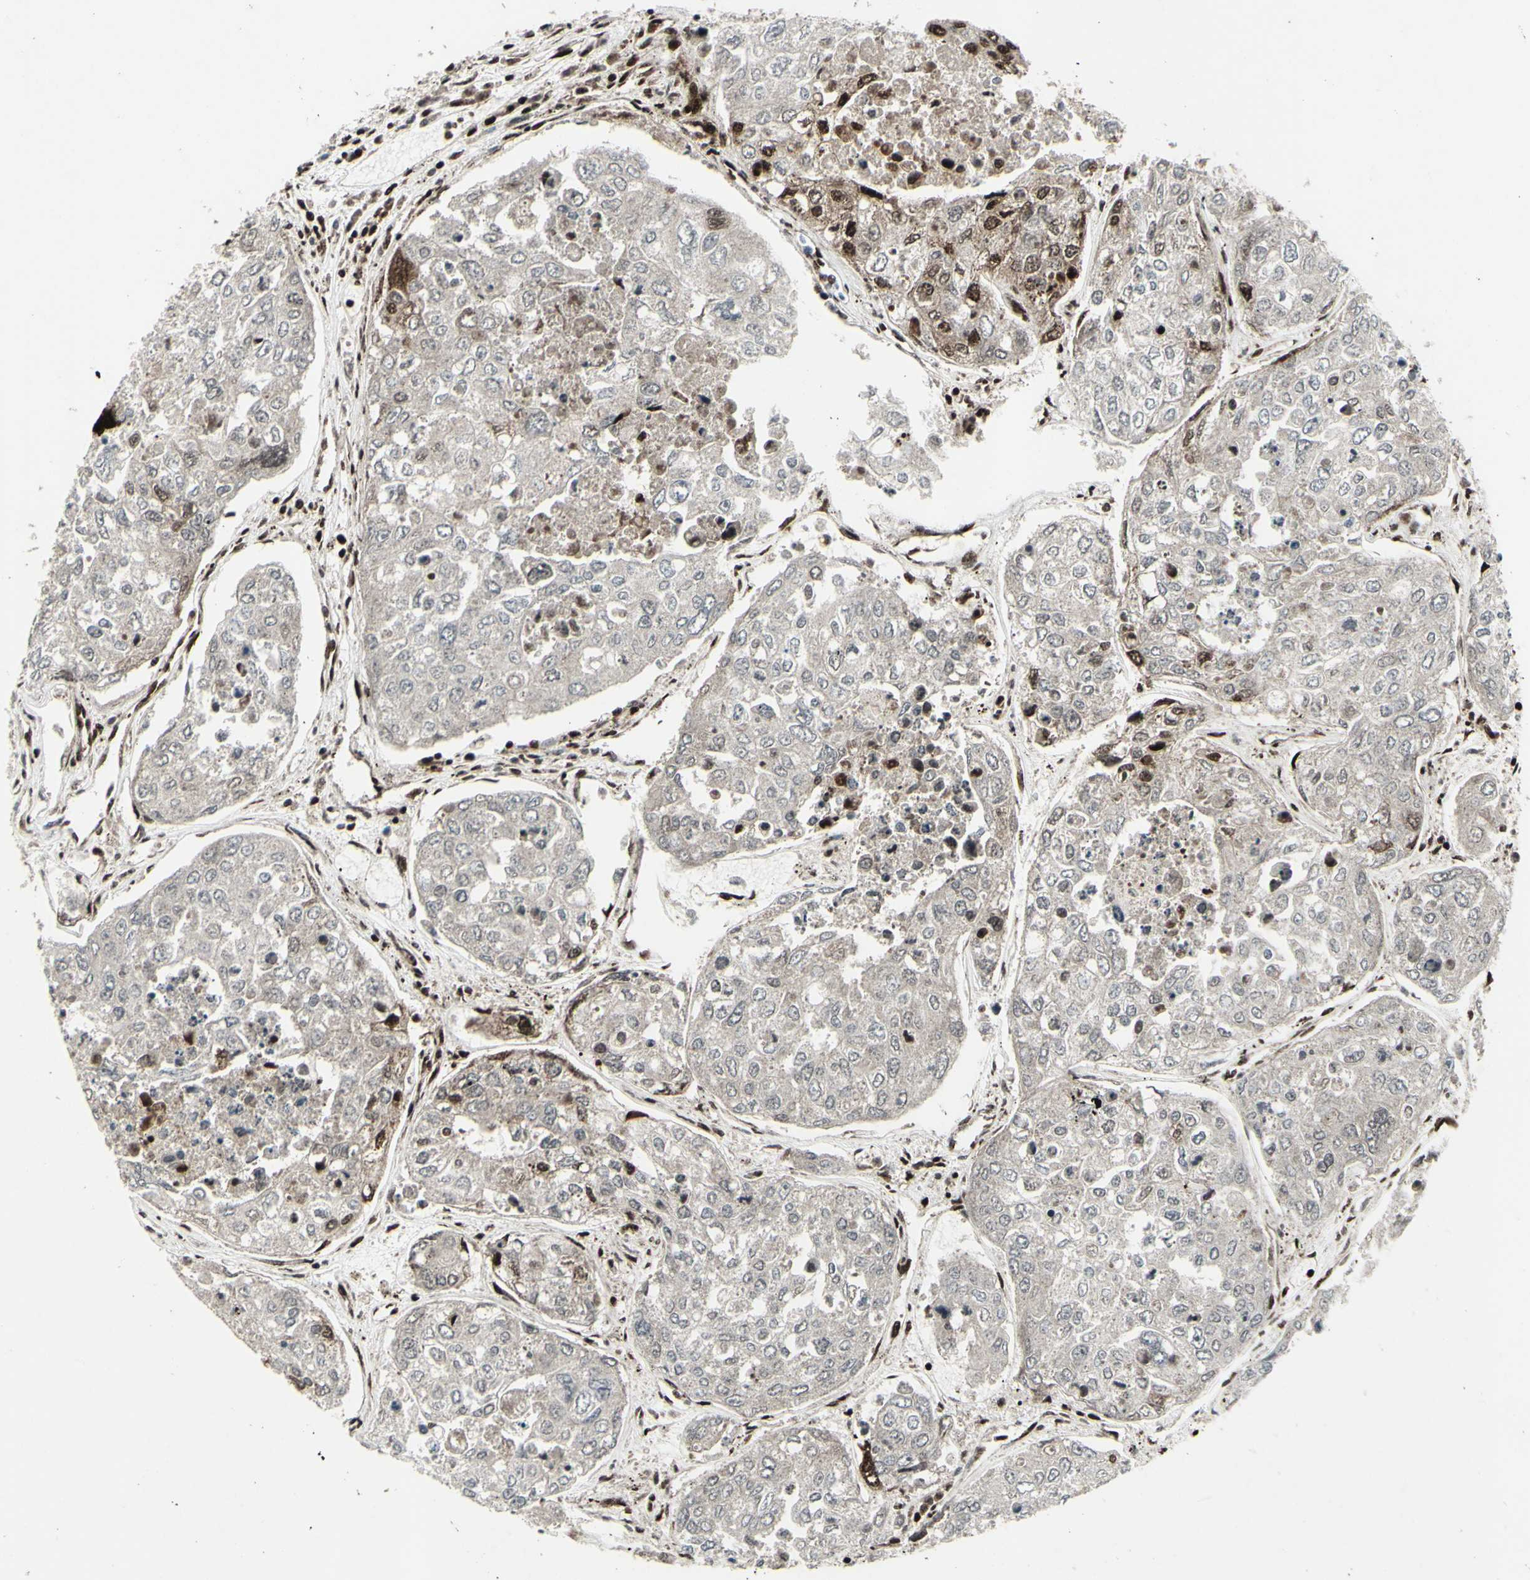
{"staining": {"intensity": "moderate", "quantity": "<25%", "location": "nuclear"}, "tissue": "urothelial cancer", "cell_type": "Tumor cells", "image_type": "cancer", "snomed": [{"axis": "morphology", "description": "Urothelial carcinoma, High grade"}, {"axis": "topography", "description": "Lymph node"}, {"axis": "topography", "description": "Urinary bladder"}], "caption": "The image demonstrates a brown stain indicating the presence of a protein in the nuclear of tumor cells in high-grade urothelial carcinoma. (brown staining indicates protein expression, while blue staining denotes nuclei).", "gene": "U2AF2", "patient": {"sex": "male", "age": 51}}